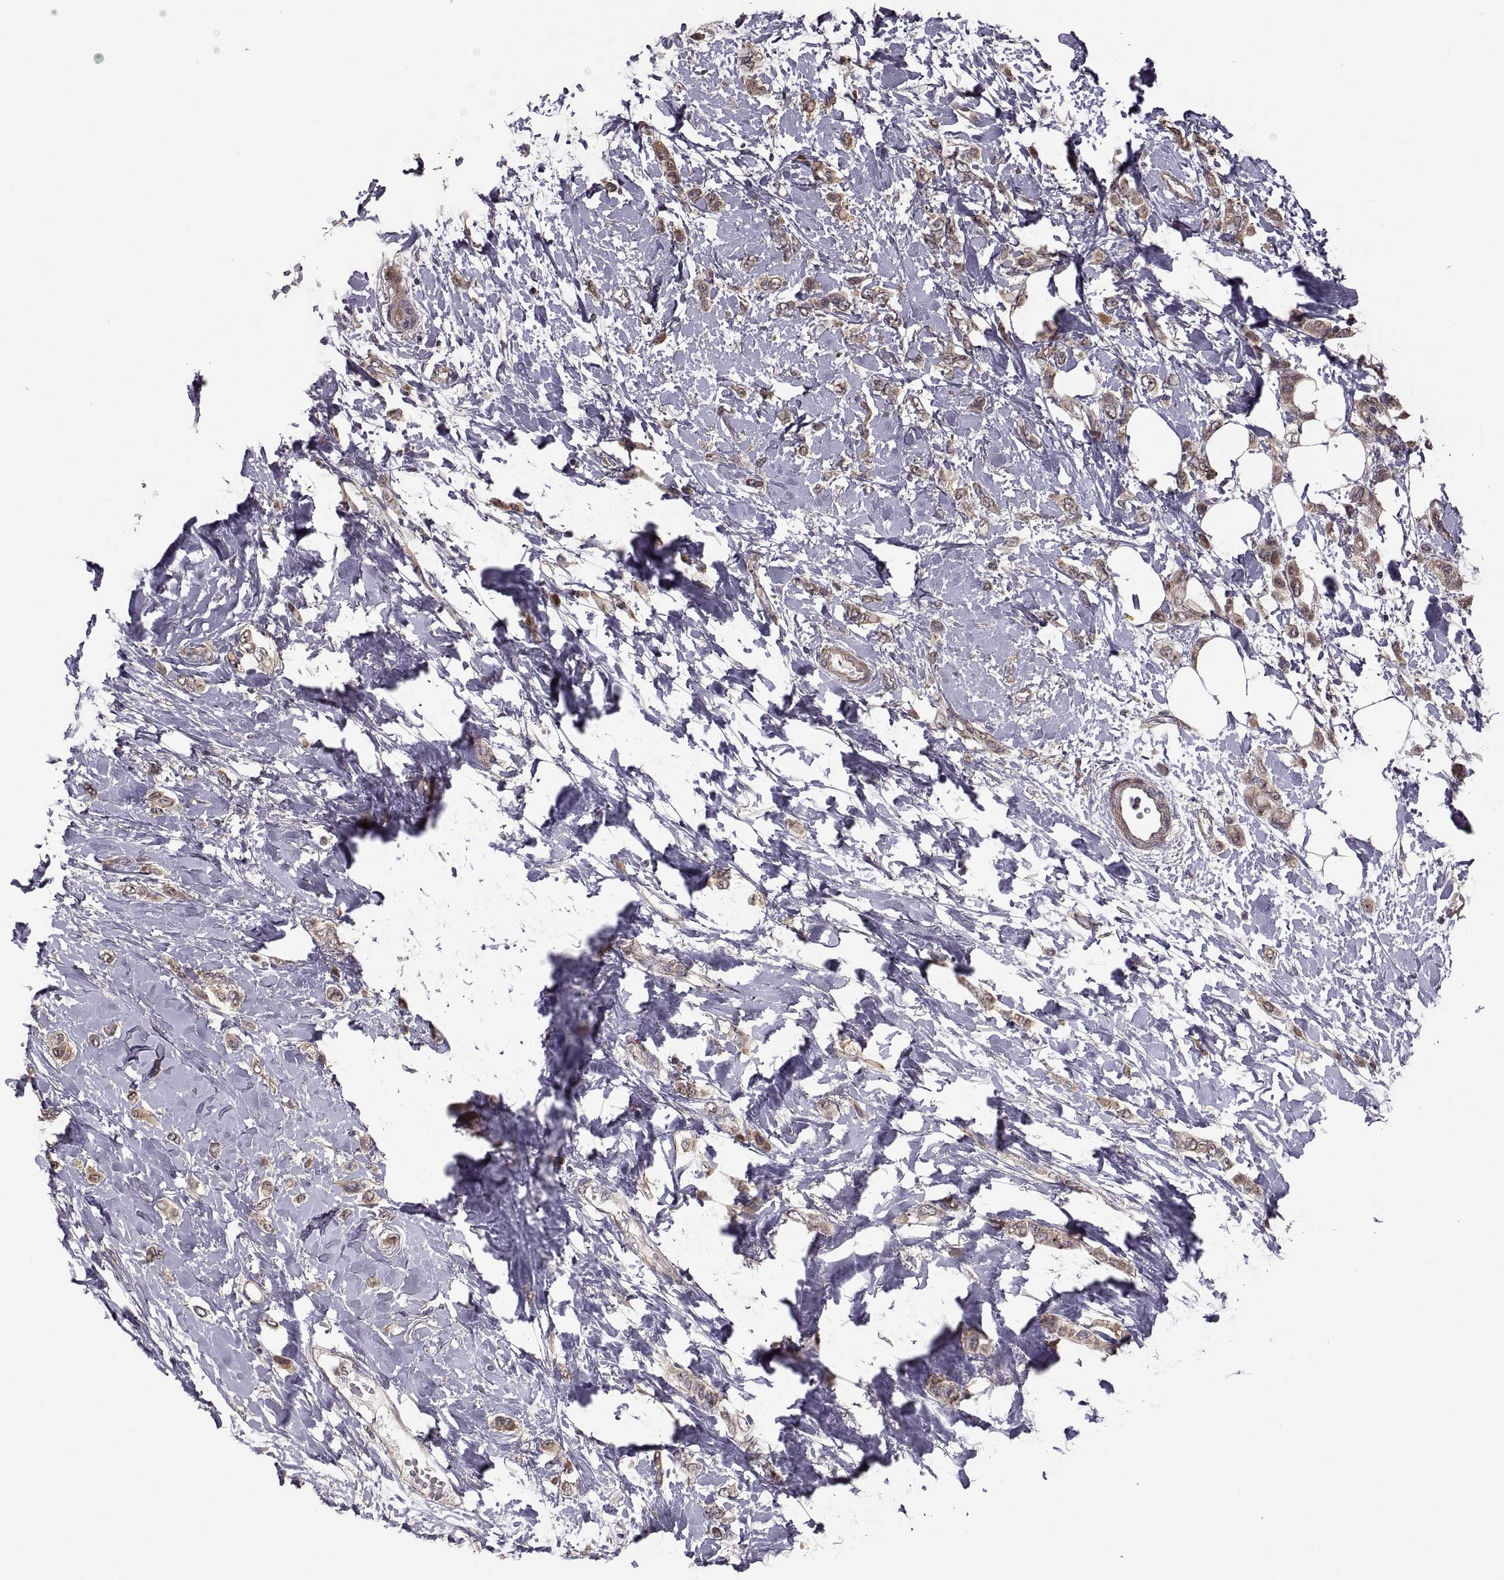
{"staining": {"intensity": "moderate", "quantity": "25%-75%", "location": "cytoplasmic/membranous"}, "tissue": "breast cancer", "cell_type": "Tumor cells", "image_type": "cancer", "snomed": [{"axis": "morphology", "description": "Lobular carcinoma"}, {"axis": "topography", "description": "Breast"}], "caption": "There is medium levels of moderate cytoplasmic/membranous staining in tumor cells of breast cancer, as demonstrated by immunohistochemical staining (brown color).", "gene": "PMM2", "patient": {"sex": "female", "age": 66}}